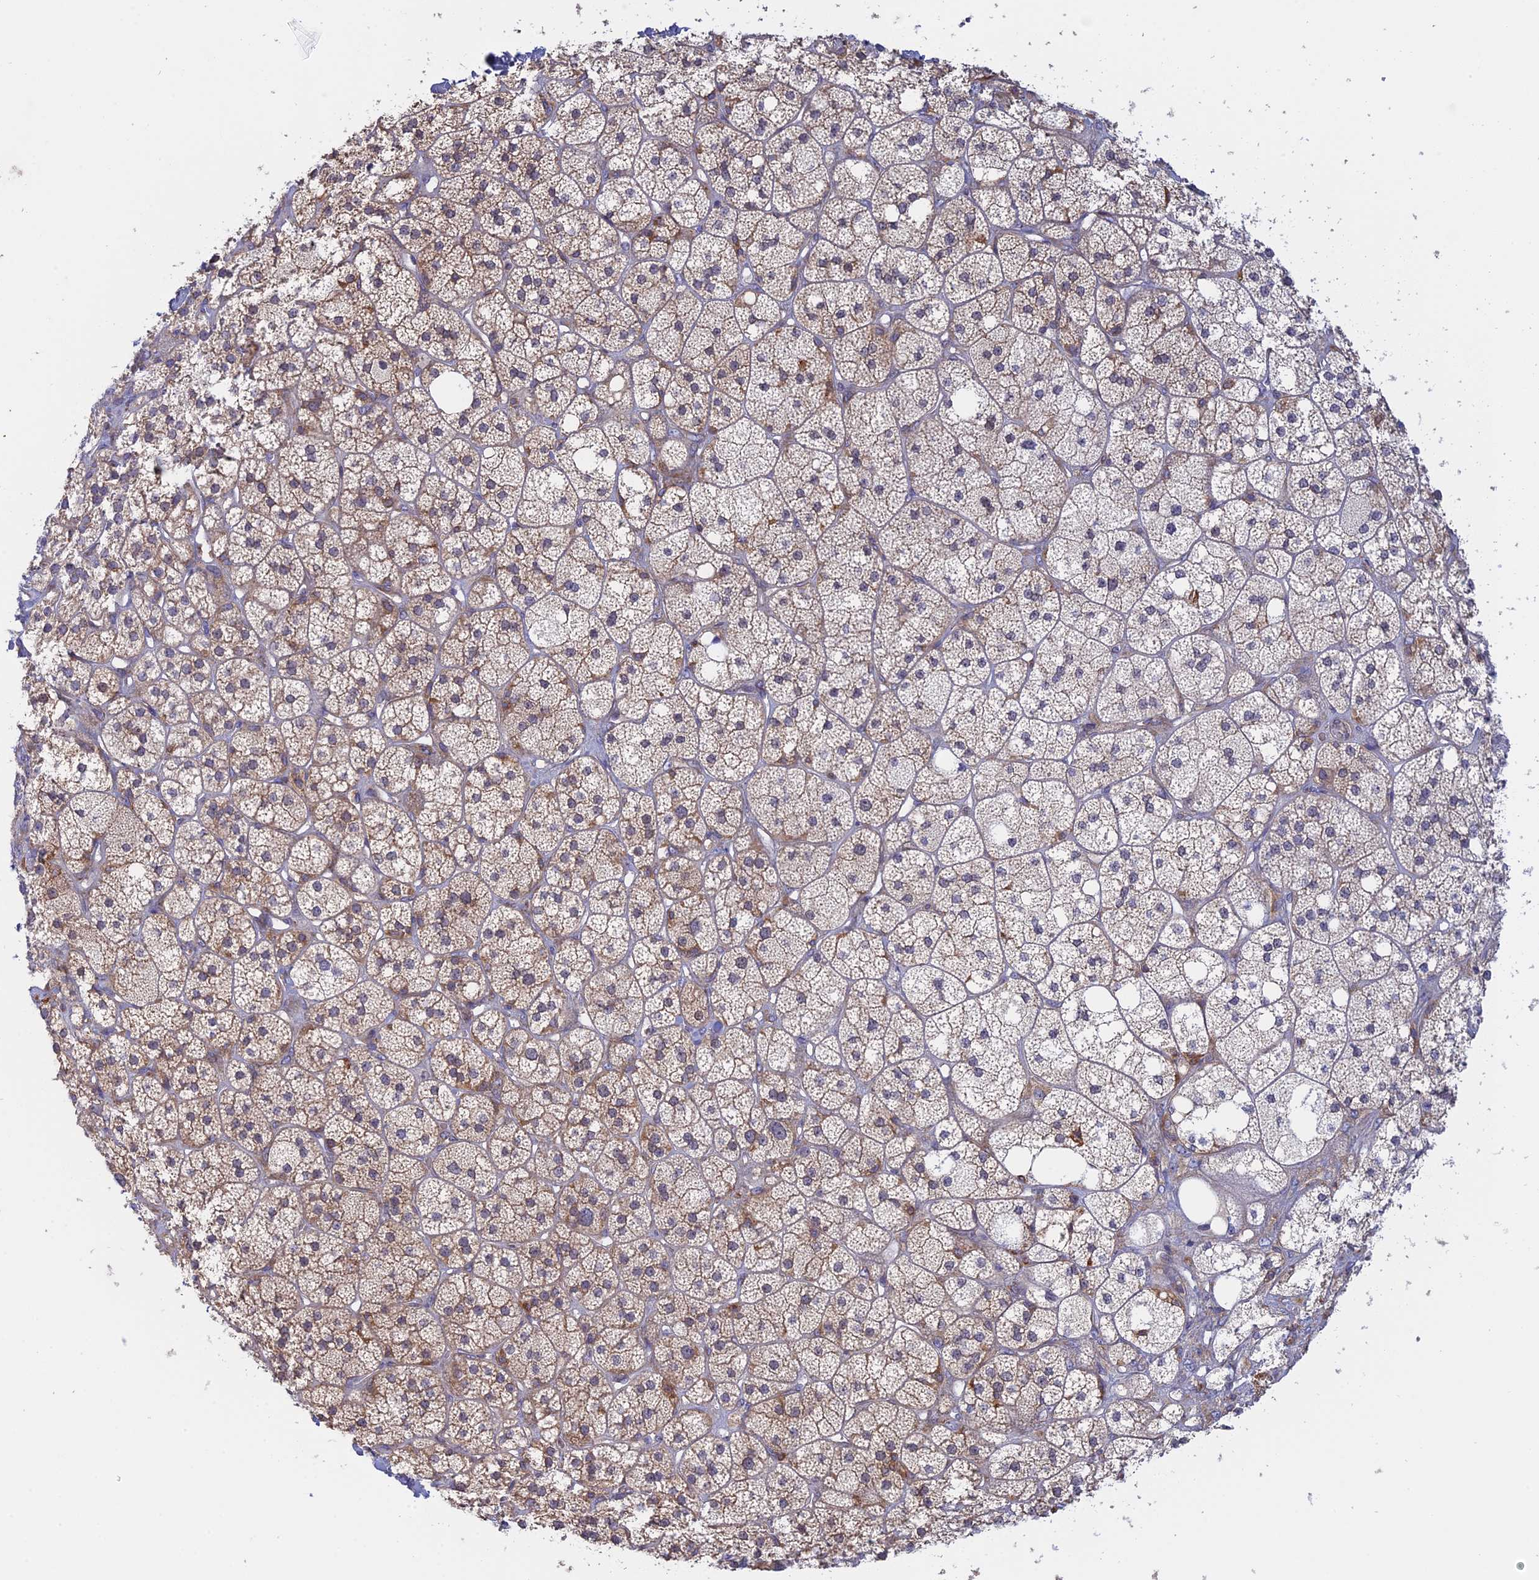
{"staining": {"intensity": "moderate", "quantity": "25%-75%", "location": "cytoplasmic/membranous"}, "tissue": "adrenal gland", "cell_type": "Glandular cells", "image_type": "normal", "snomed": [{"axis": "morphology", "description": "Normal tissue, NOS"}, {"axis": "topography", "description": "Adrenal gland"}], "caption": "Adrenal gland stained with DAB immunohistochemistry (IHC) shows medium levels of moderate cytoplasmic/membranous expression in approximately 25%-75% of glandular cells.", "gene": "GMIP", "patient": {"sex": "male", "age": 61}}